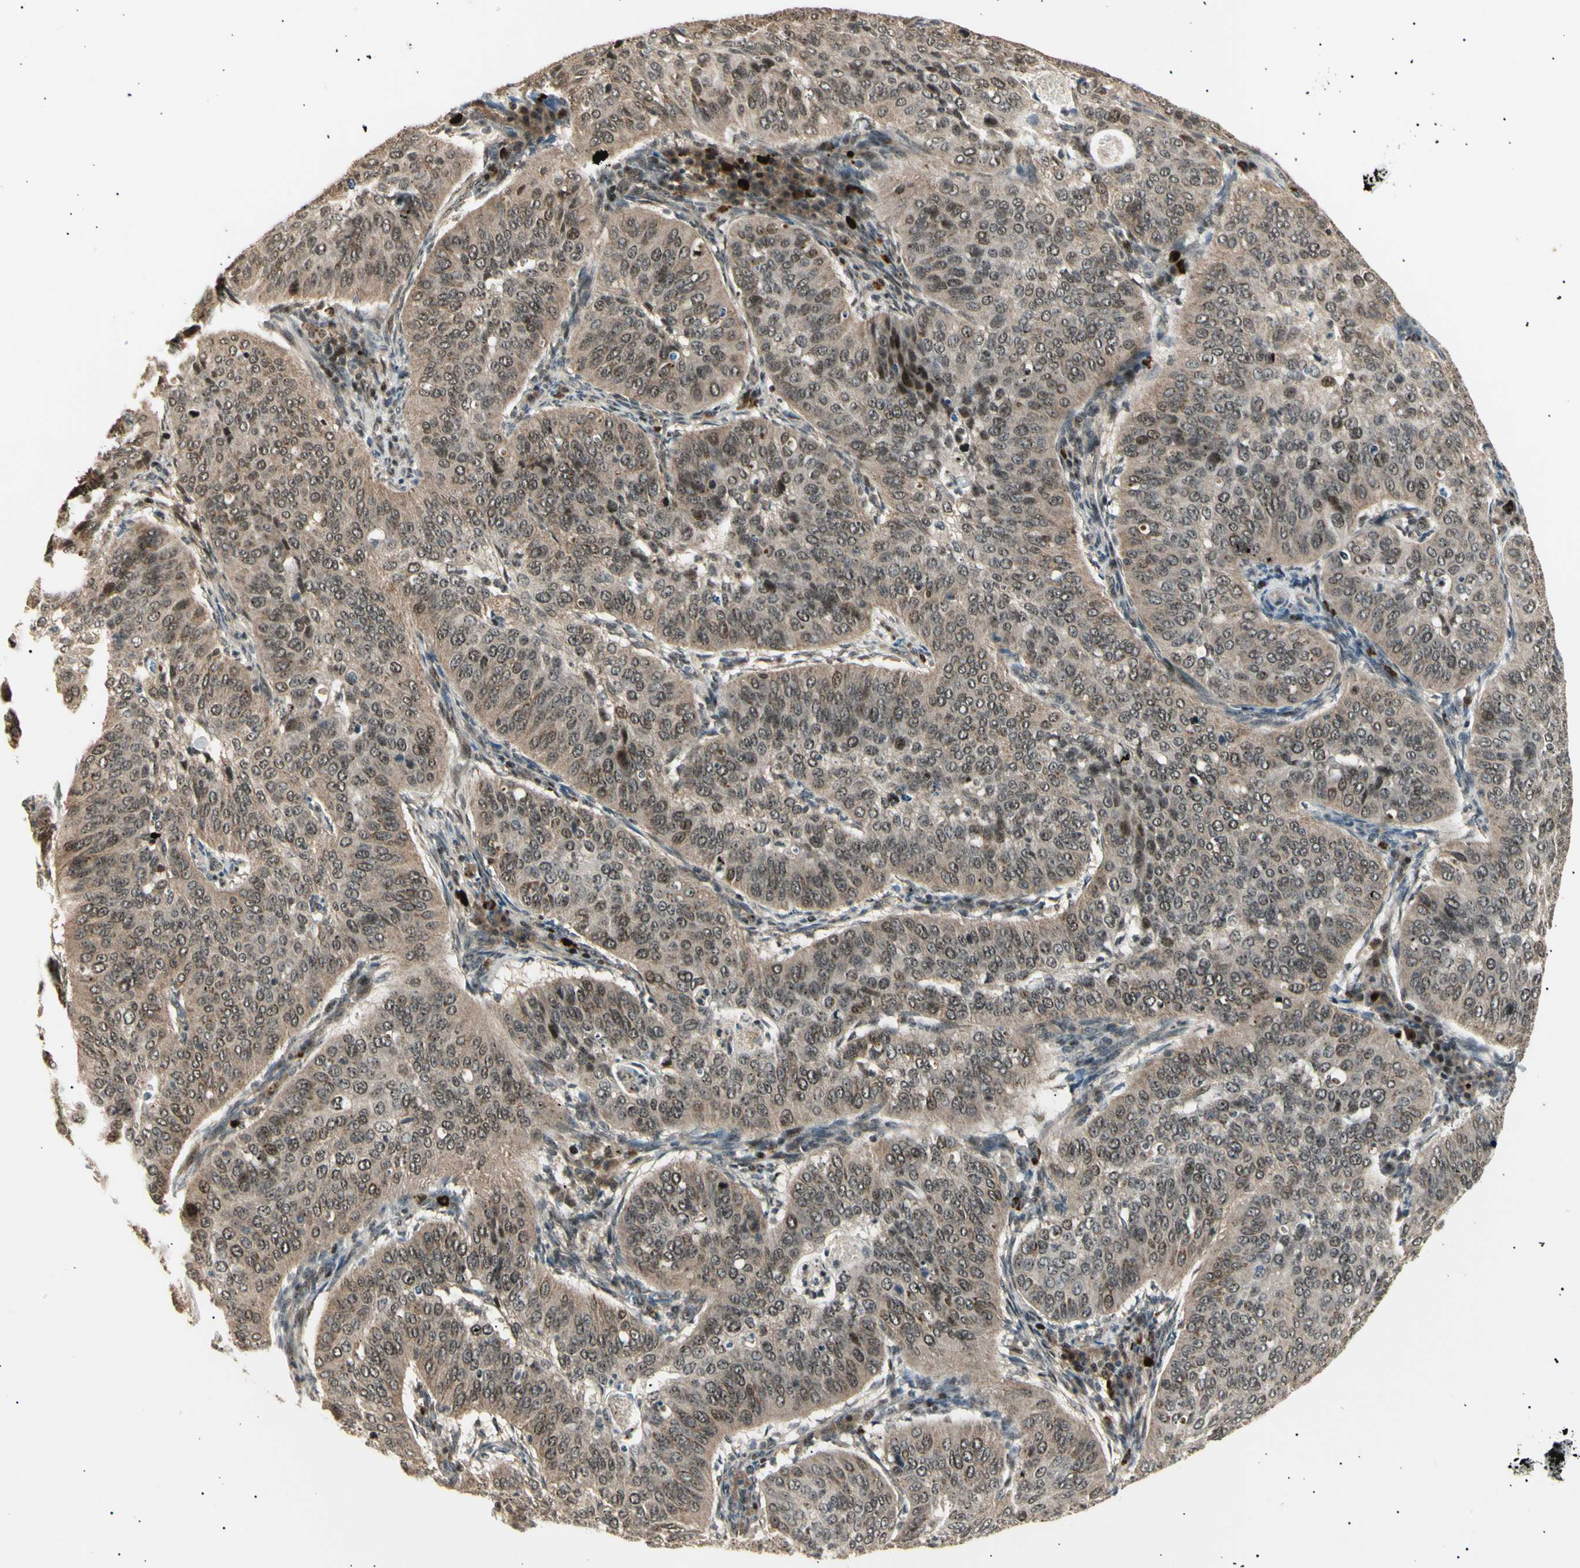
{"staining": {"intensity": "weak", "quantity": ">75%", "location": "cytoplasmic/membranous,nuclear"}, "tissue": "cervical cancer", "cell_type": "Tumor cells", "image_type": "cancer", "snomed": [{"axis": "morphology", "description": "Normal tissue, NOS"}, {"axis": "morphology", "description": "Squamous cell carcinoma, NOS"}, {"axis": "topography", "description": "Cervix"}], "caption": "Immunohistochemical staining of squamous cell carcinoma (cervical) shows low levels of weak cytoplasmic/membranous and nuclear protein staining in about >75% of tumor cells.", "gene": "NUAK2", "patient": {"sex": "female", "age": 39}}